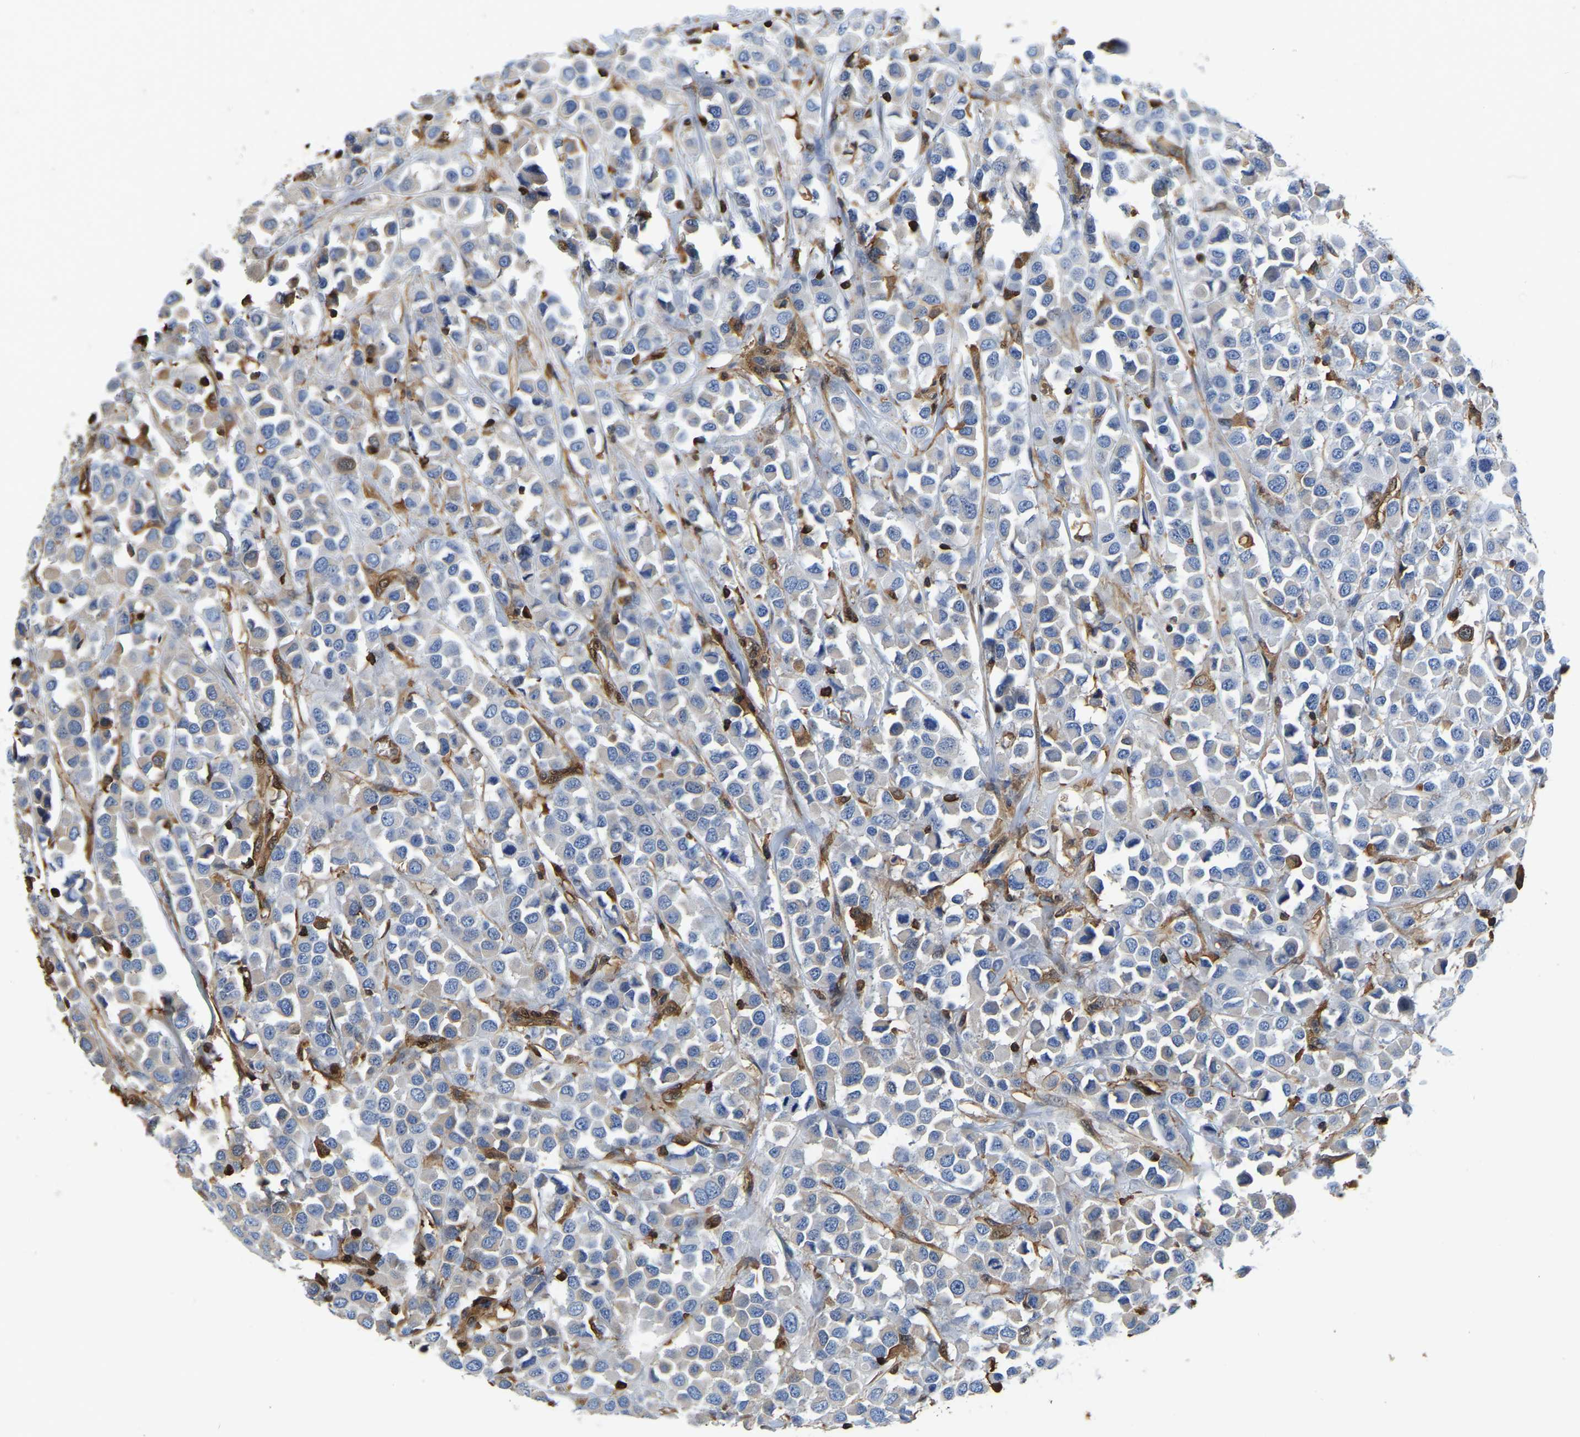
{"staining": {"intensity": "weak", "quantity": "<25%", "location": "cytoplasmic/membranous"}, "tissue": "breast cancer", "cell_type": "Tumor cells", "image_type": "cancer", "snomed": [{"axis": "morphology", "description": "Duct carcinoma"}, {"axis": "topography", "description": "Breast"}], "caption": "High magnification brightfield microscopy of intraductal carcinoma (breast) stained with DAB (brown) and counterstained with hematoxylin (blue): tumor cells show no significant positivity. (Stains: DAB (3,3'-diaminobenzidine) immunohistochemistry with hematoxylin counter stain, Microscopy: brightfield microscopy at high magnification).", "gene": "LDHB", "patient": {"sex": "female", "age": 61}}